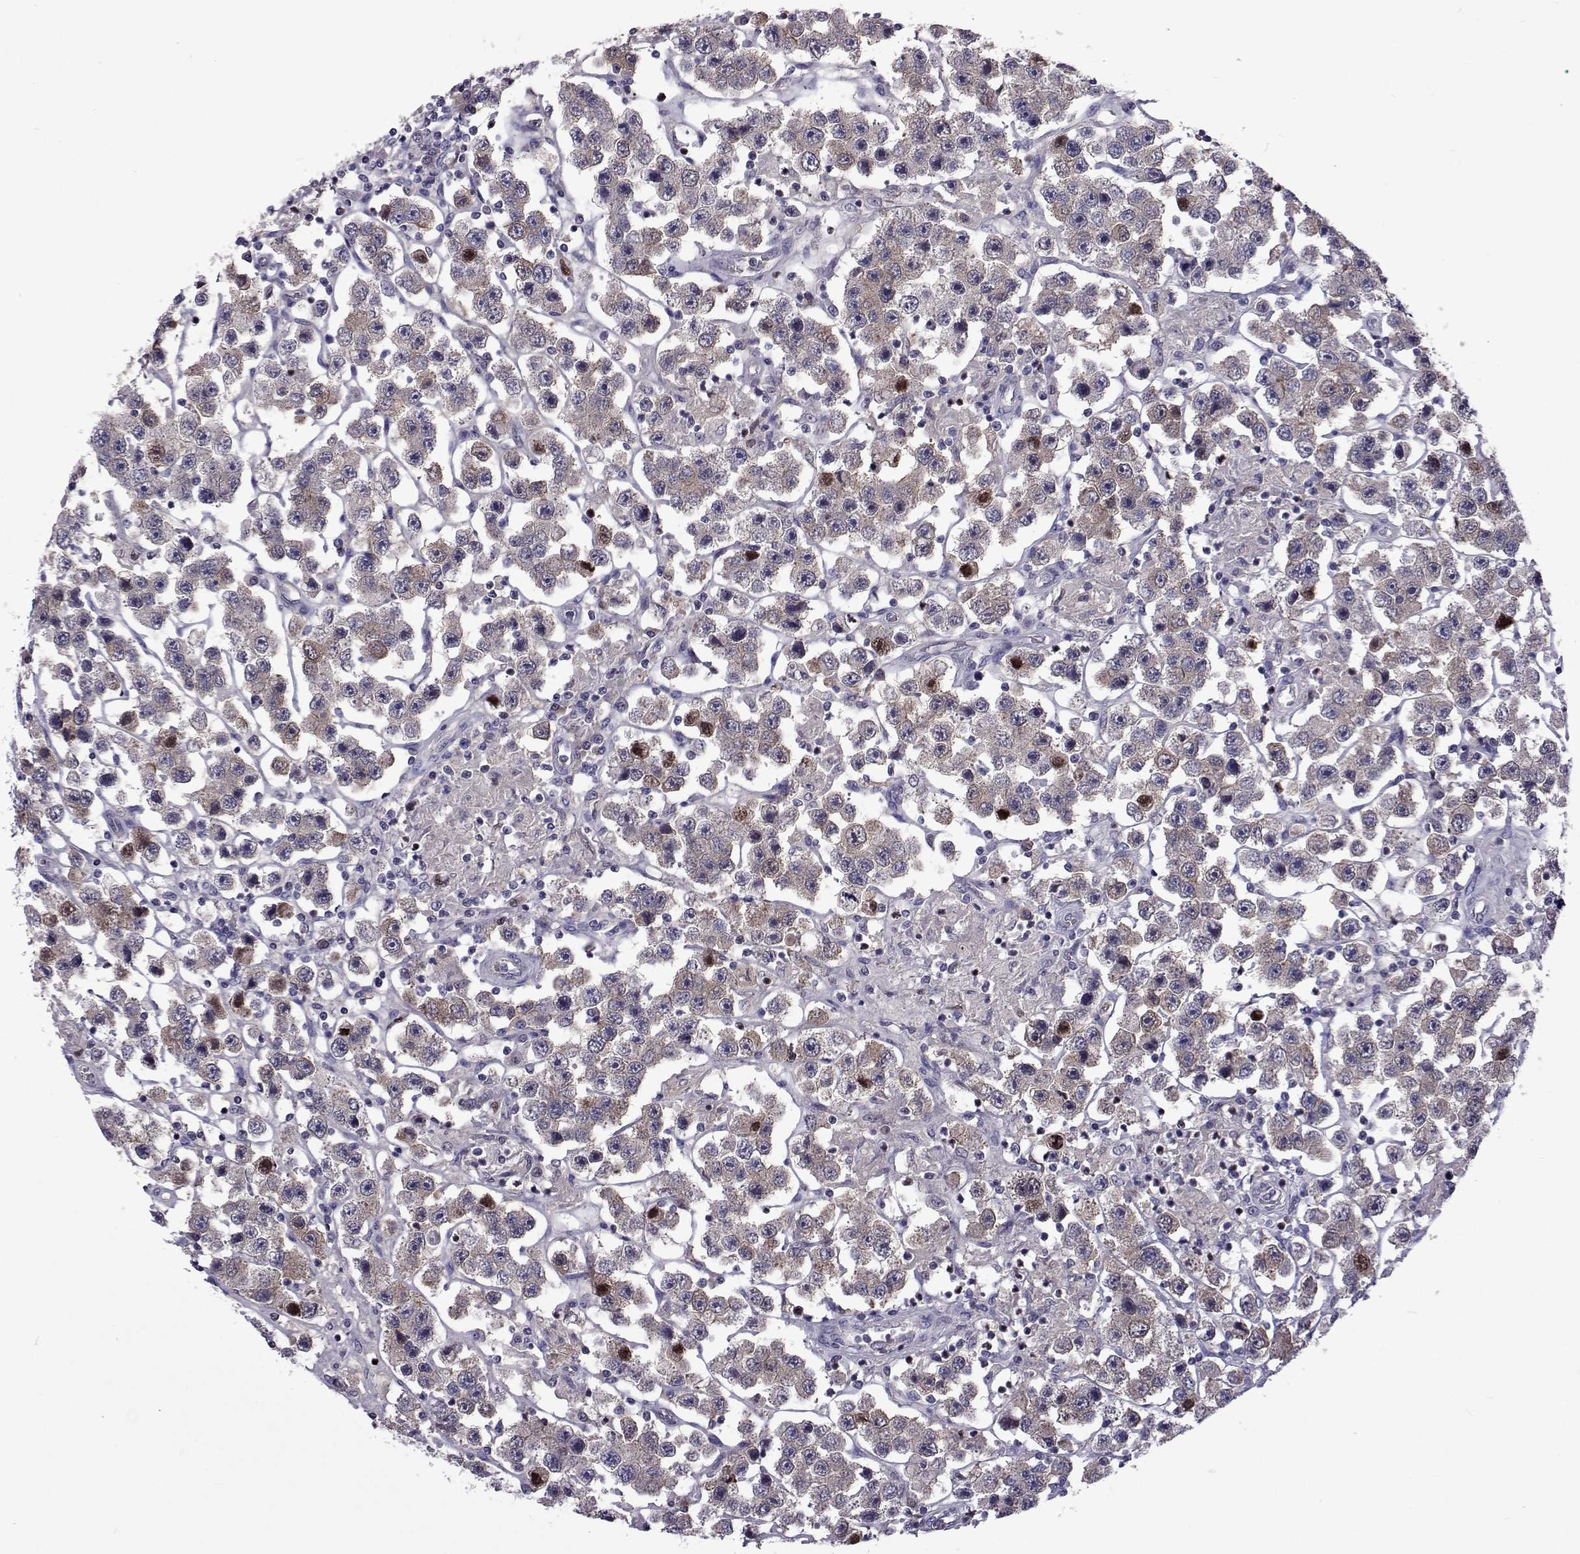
{"staining": {"intensity": "moderate", "quantity": "25%-75%", "location": "cytoplasmic/membranous"}, "tissue": "testis cancer", "cell_type": "Tumor cells", "image_type": "cancer", "snomed": [{"axis": "morphology", "description": "Seminoma, NOS"}, {"axis": "topography", "description": "Testis"}], "caption": "DAB (3,3'-diaminobenzidine) immunohistochemical staining of human testis cancer demonstrates moderate cytoplasmic/membranous protein expression in approximately 25%-75% of tumor cells. Nuclei are stained in blue.", "gene": "TCF15", "patient": {"sex": "male", "age": 45}}